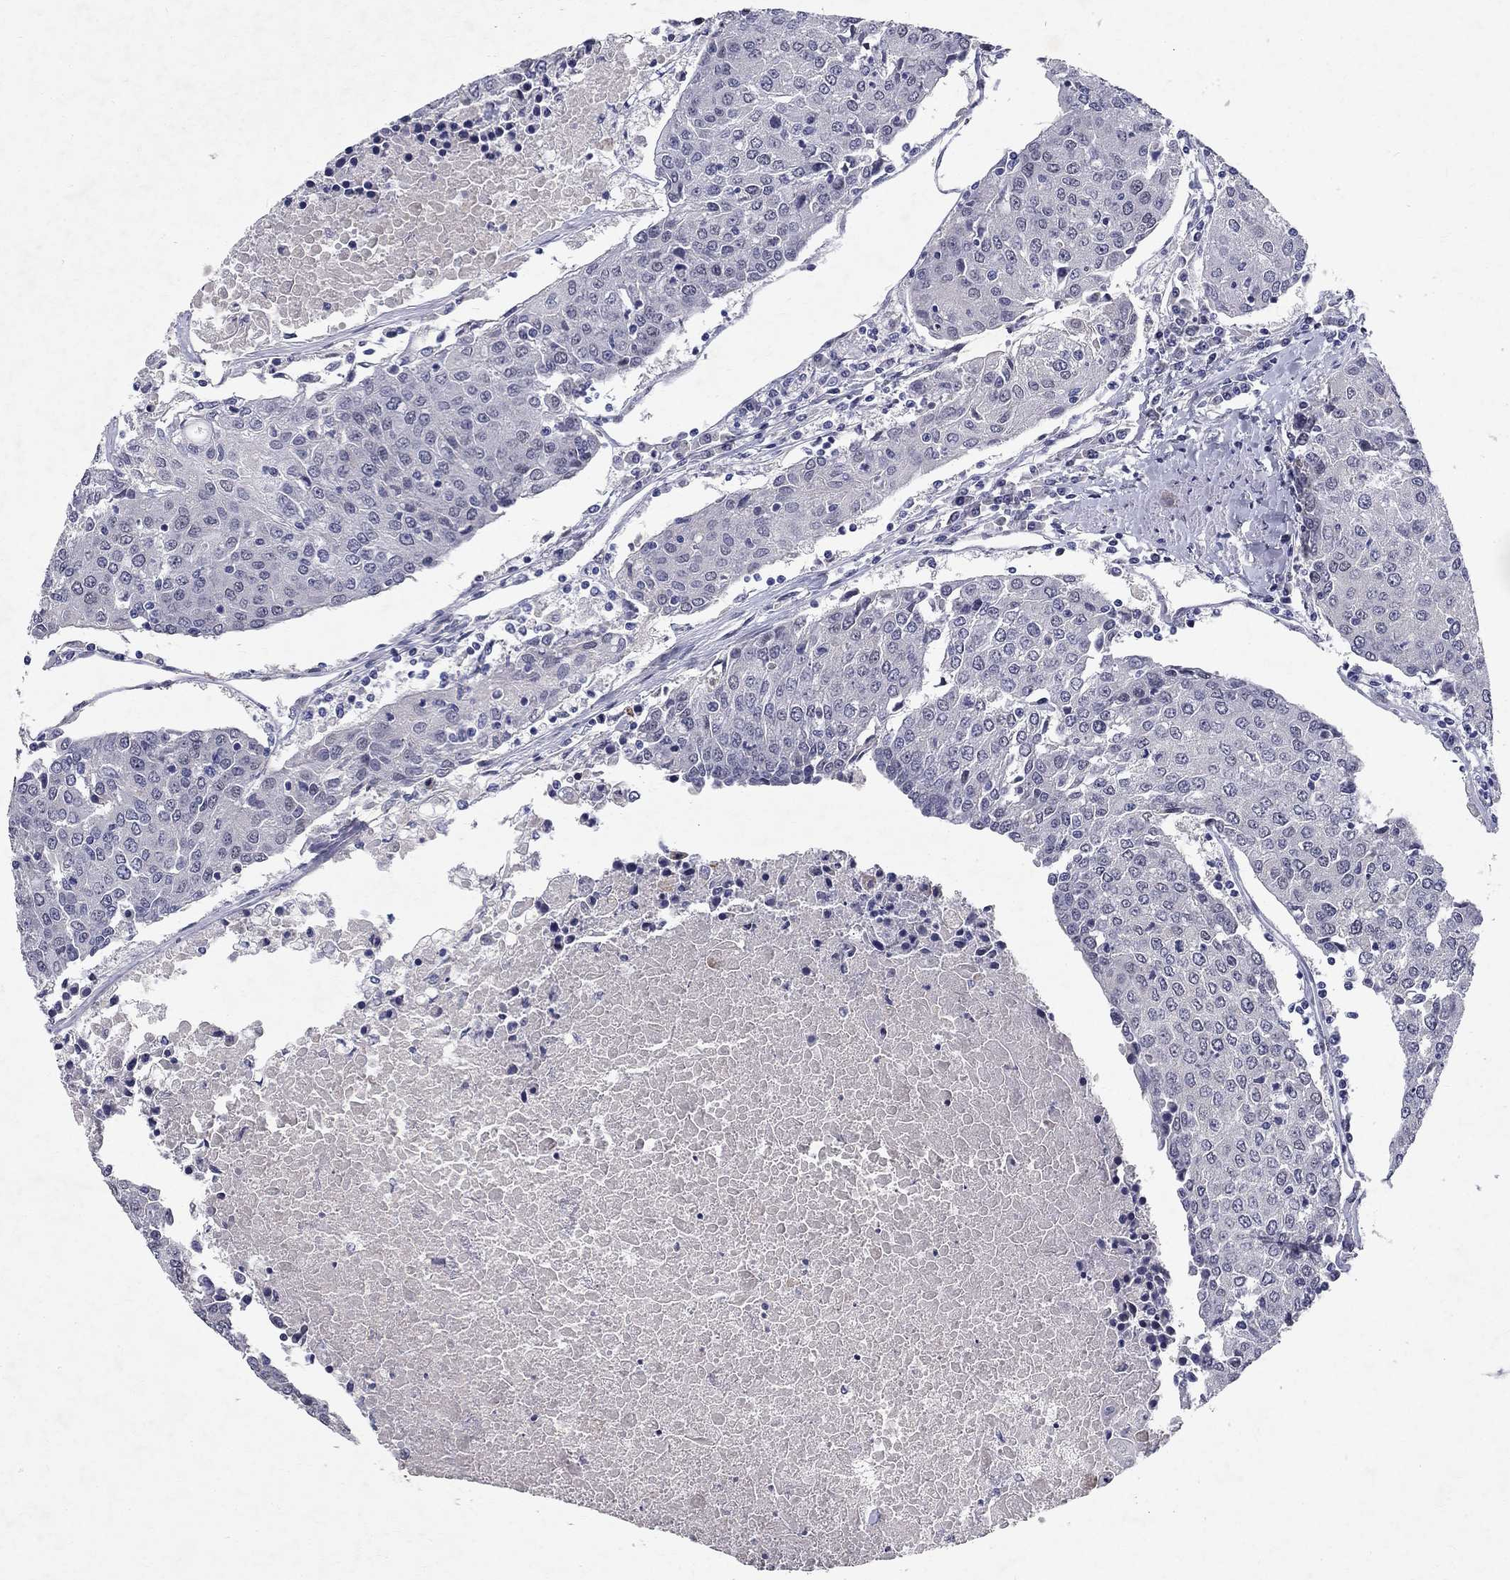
{"staining": {"intensity": "negative", "quantity": "none", "location": "none"}, "tissue": "urothelial cancer", "cell_type": "Tumor cells", "image_type": "cancer", "snomed": [{"axis": "morphology", "description": "Urothelial carcinoma, High grade"}, {"axis": "topography", "description": "Urinary bladder"}], "caption": "DAB immunohistochemical staining of human urothelial cancer displays no significant expression in tumor cells.", "gene": "RBFOX1", "patient": {"sex": "female", "age": 85}}